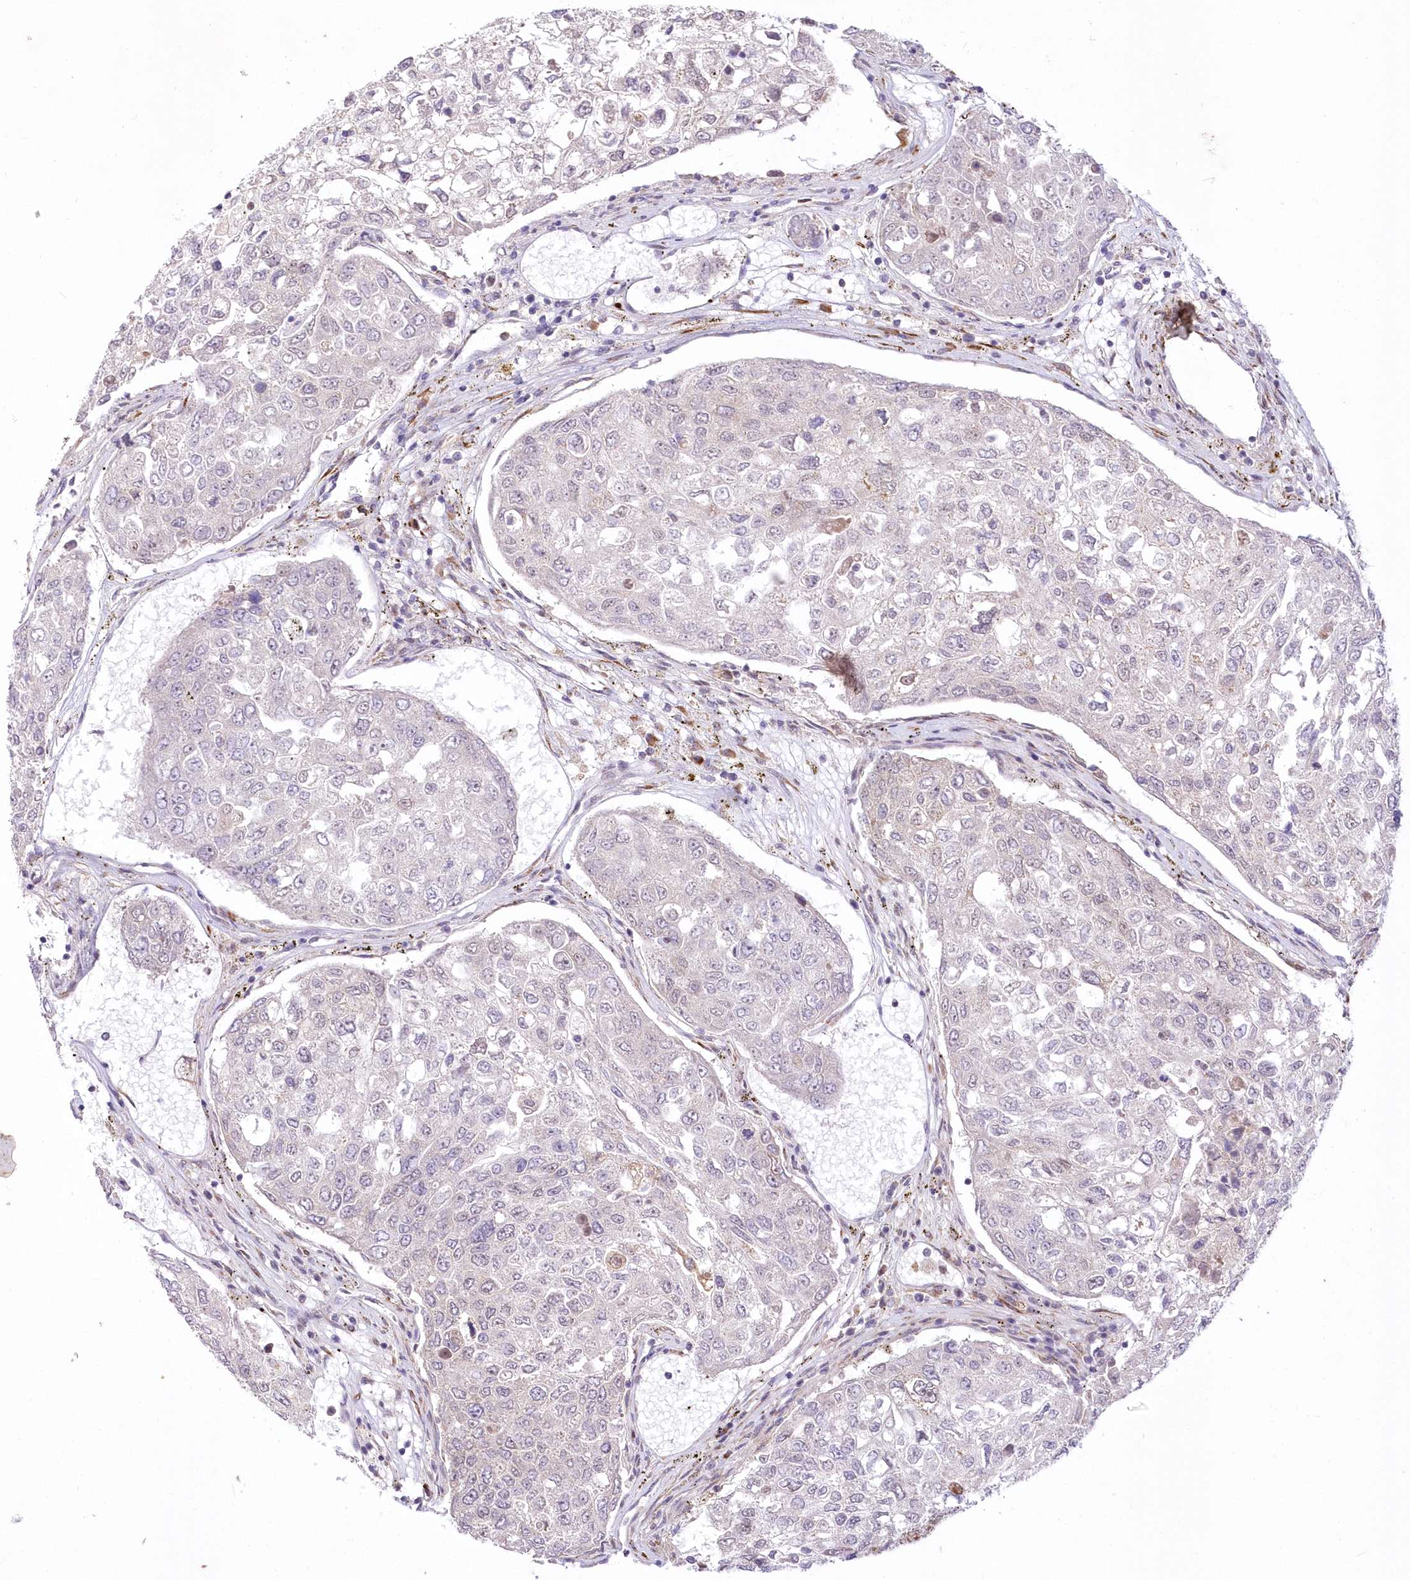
{"staining": {"intensity": "negative", "quantity": "none", "location": "none"}, "tissue": "urothelial cancer", "cell_type": "Tumor cells", "image_type": "cancer", "snomed": [{"axis": "morphology", "description": "Urothelial carcinoma, High grade"}, {"axis": "topography", "description": "Lymph node"}, {"axis": "topography", "description": "Urinary bladder"}], "caption": "DAB immunohistochemical staining of human urothelial cancer displays no significant staining in tumor cells. (Stains: DAB (3,3'-diaminobenzidine) immunohistochemistry with hematoxylin counter stain, Microscopy: brightfield microscopy at high magnification).", "gene": "LDB1", "patient": {"sex": "male", "age": 51}}